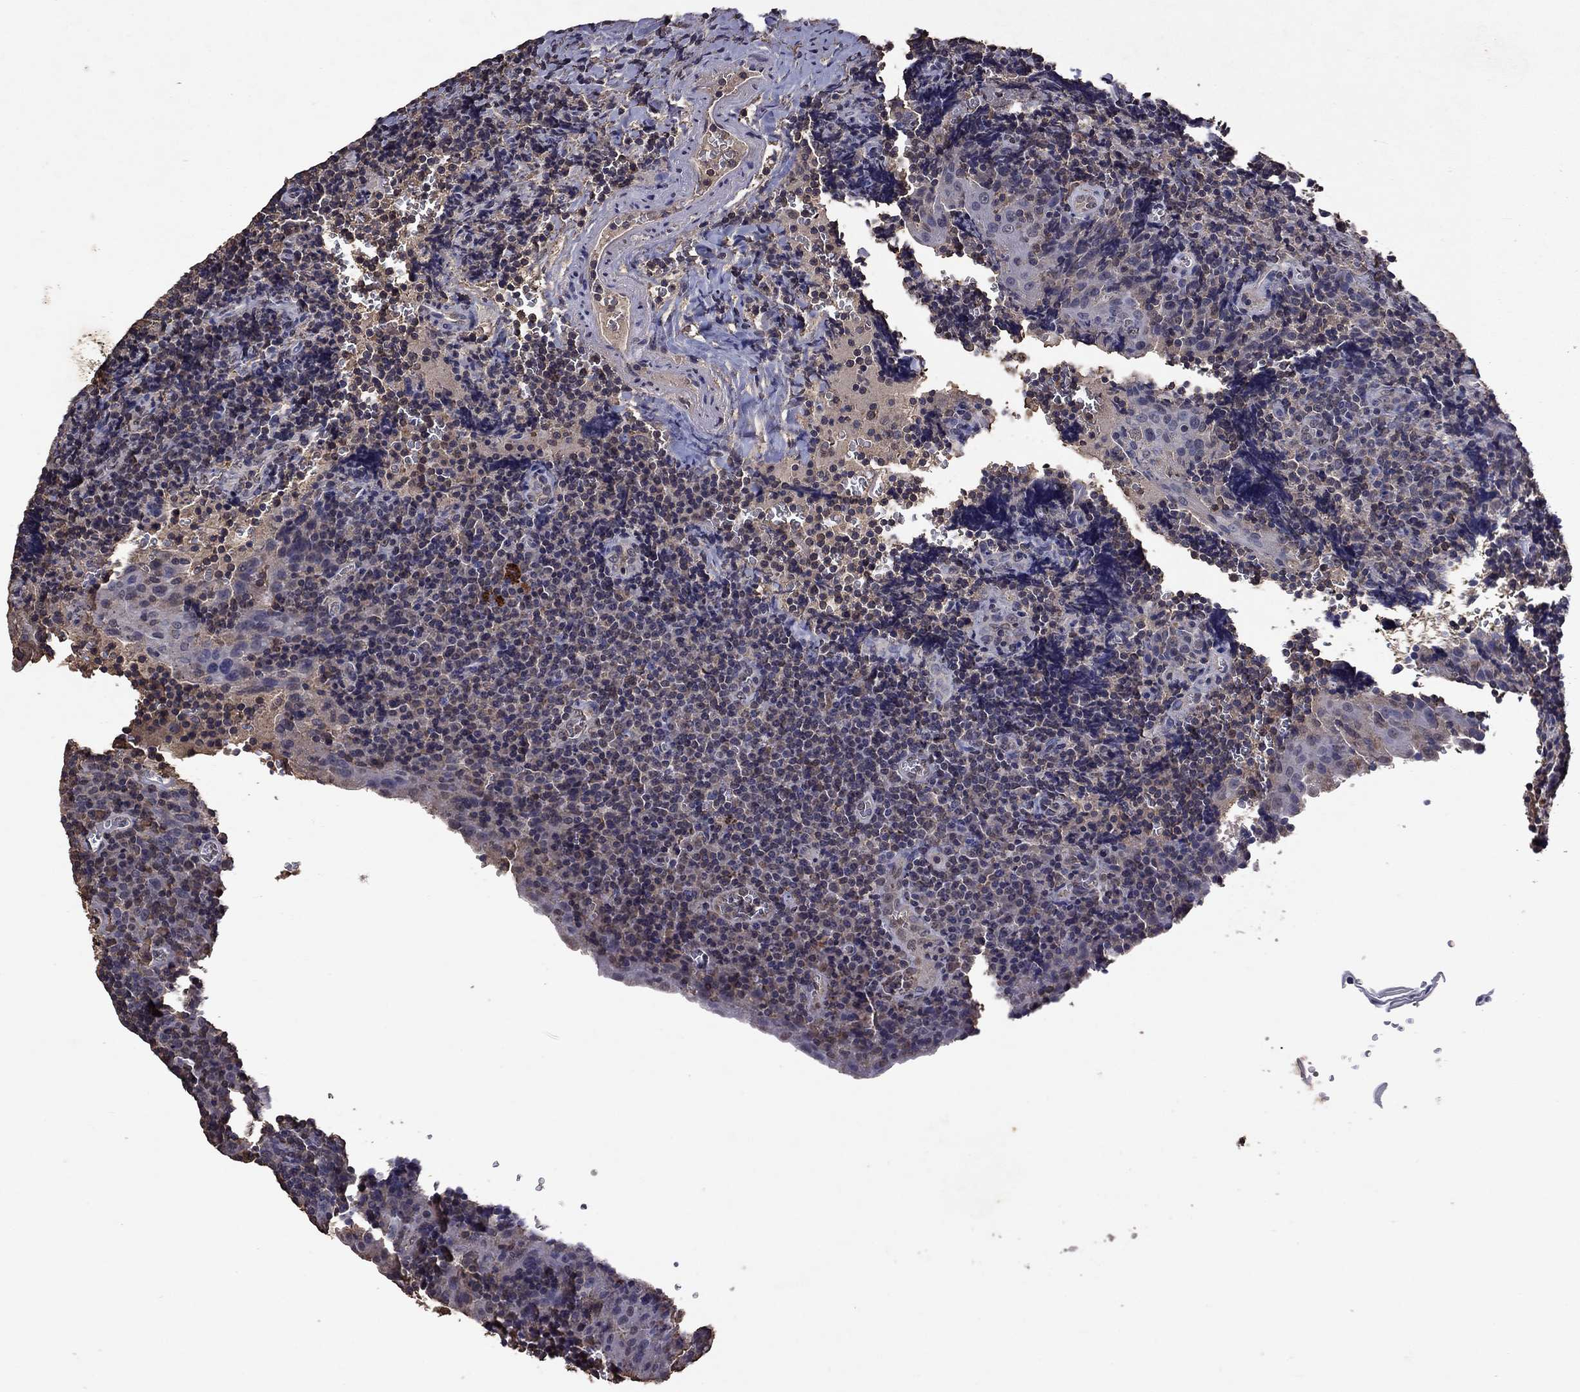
{"staining": {"intensity": "negative", "quantity": "none", "location": "none"}, "tissue": "tonsil", "cell_type": "Germinal center cells", "image_type": "normal", "snomed": [{"axis": "morphology", "description": "Normal tissue, NOS"}, {"axis": "morphology", "description": "Inflammation, NOS"}, {"axis": "topography", "description": "Tonsil"}], "caption": "The photomicrograph reveals no significant staining in germinal center cells of tonsil.", "gene": "SERPINA5", "patient": {"sex": "female", "age": 31}}